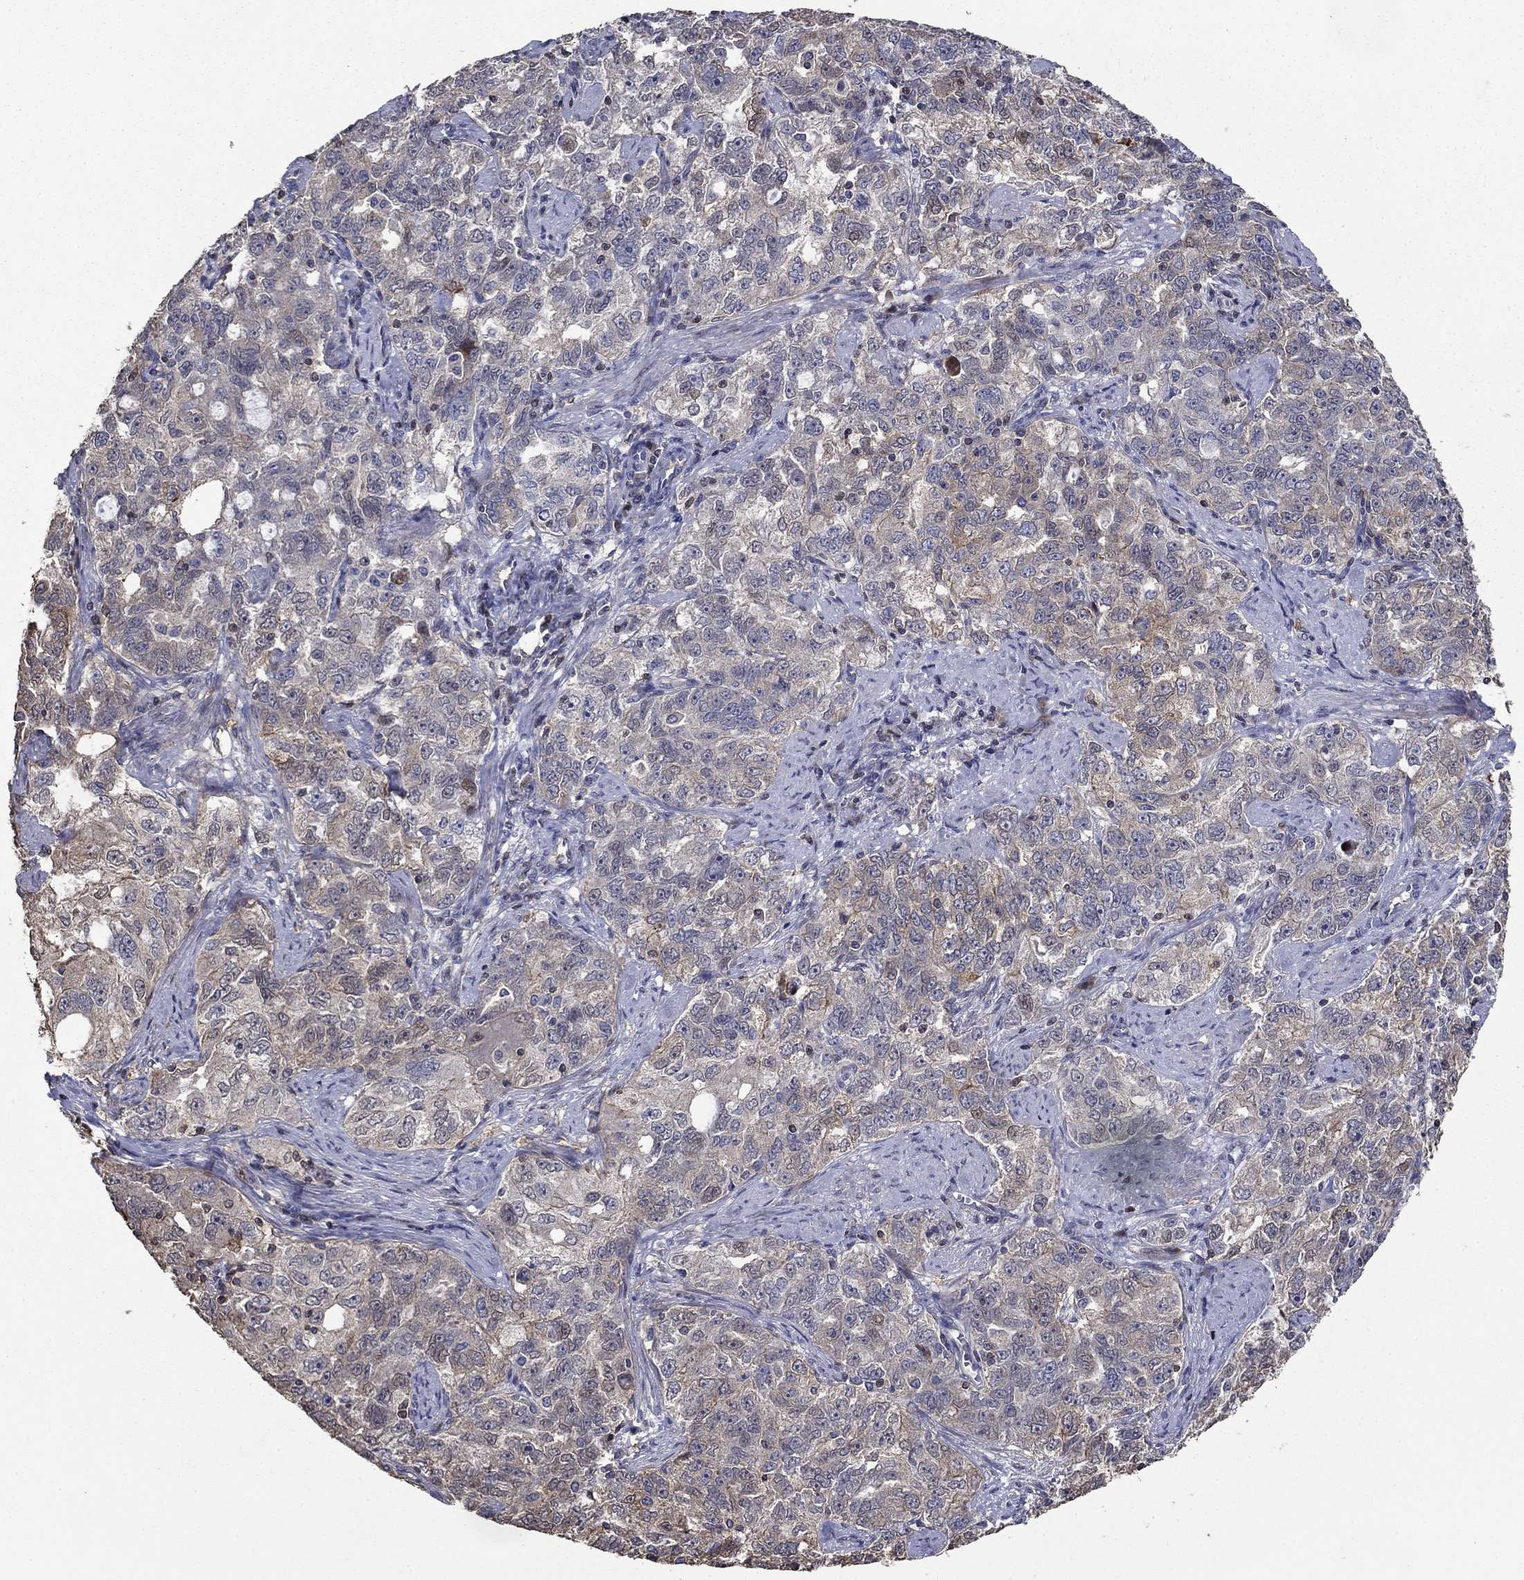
{"staining": {"intensity": "moderate", "quantity": "<25%", "location": "cytoplasmic/membranous"}, "tissue": "ovarian cancer", "cell_type": "Tumor cells", "image_type": "cancer", "snomed": [{"axis": "morphology", "description": "Cystadenocarcinoma, serous, NOS"}, {"axis": "topography", "description": "Ovary"}], "caption": "Brown immunohistochemical staining in human ovarian cancer (serous cystadenocarcinoma) demonstrates moderate cytoplasmic/membranous staining in about <25% of tumor cells.", "gene": "DVL1", "patient": {"sex": "female", "age": 51}}